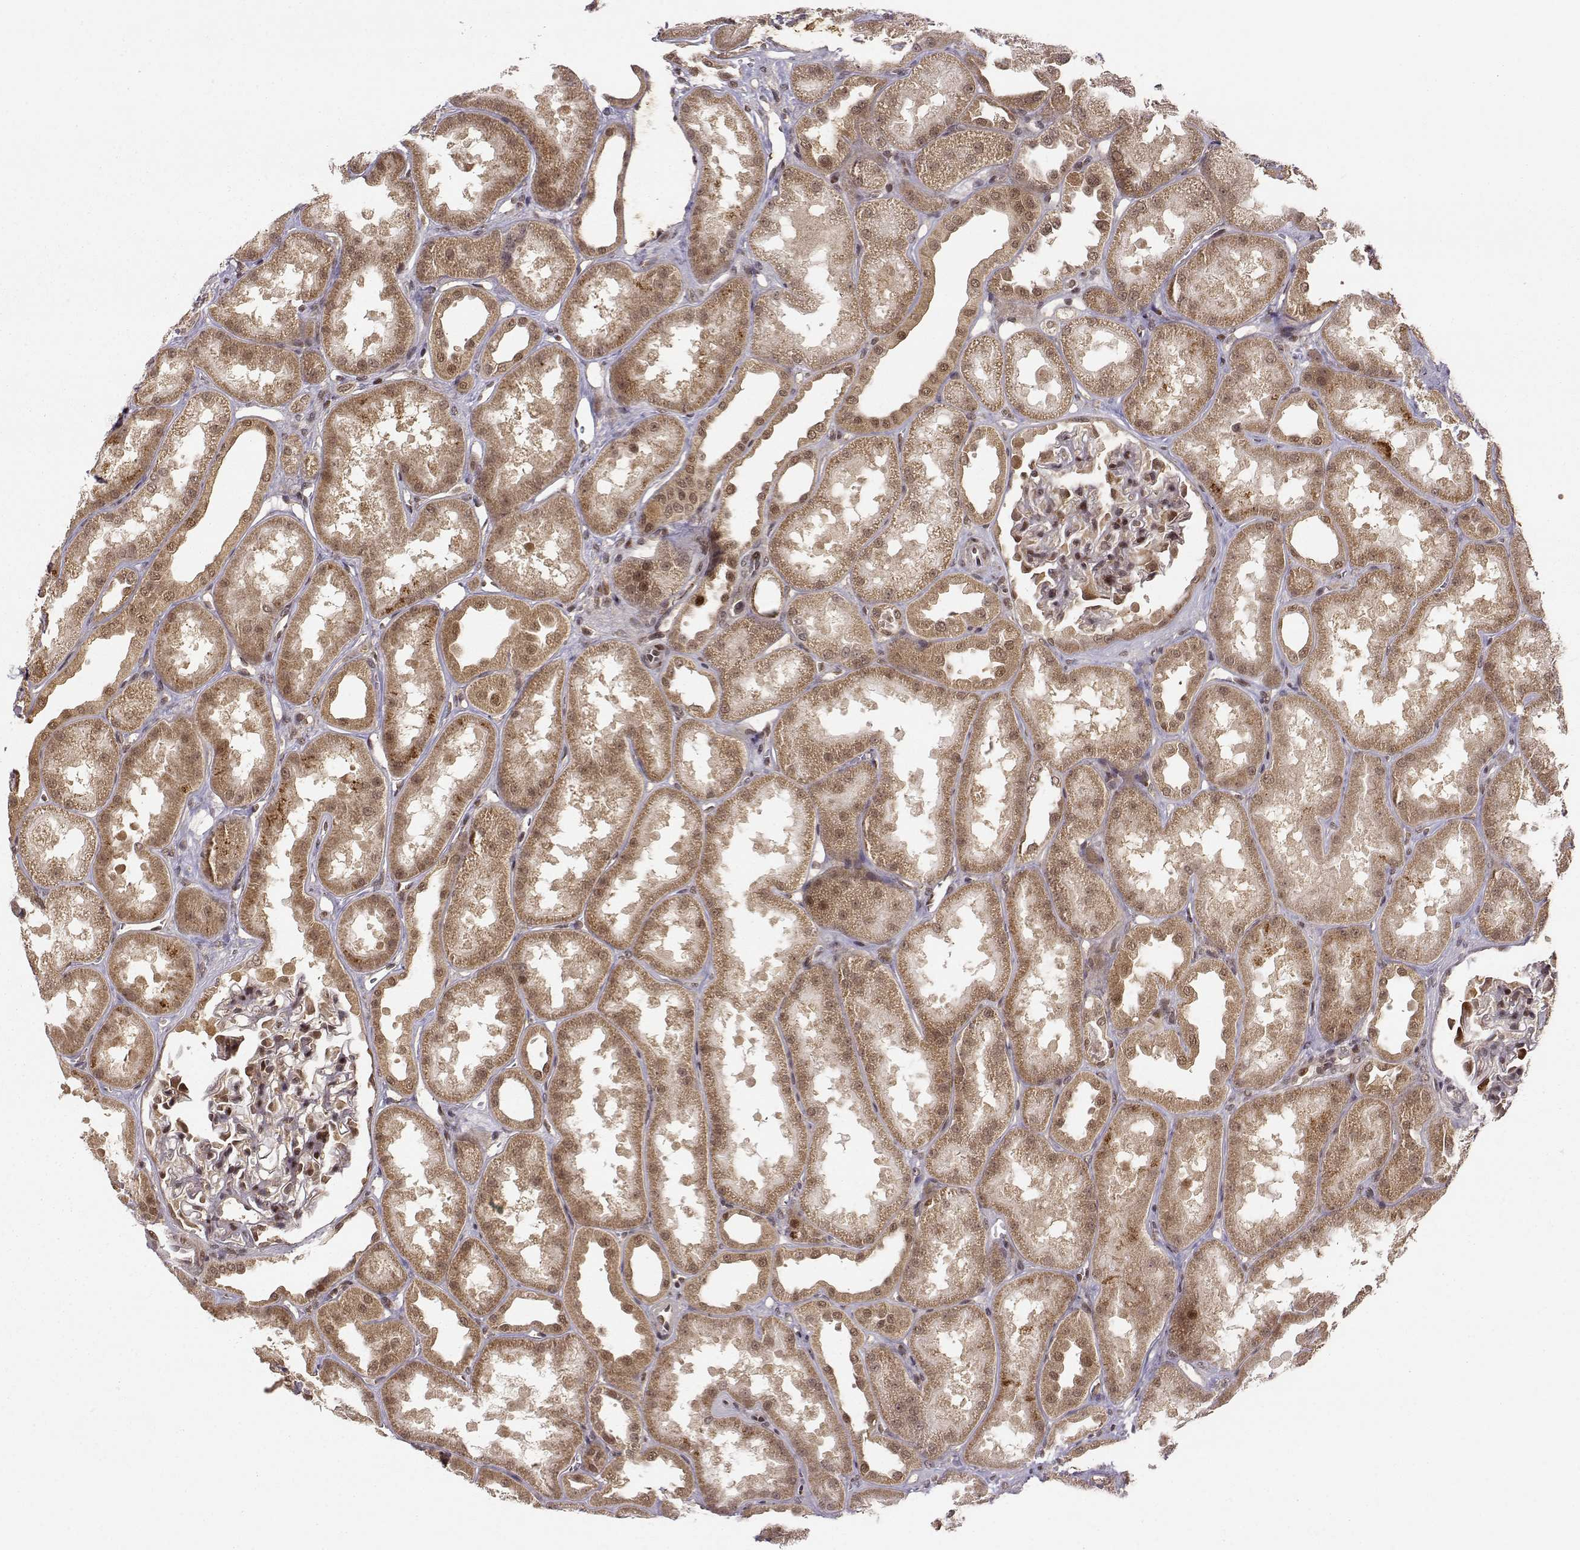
{"staining": {"intensity": "weak", "quantity": ">75%", "location": "cytoplasmic/membranous,nuclear"}, "tissue": "kidney", "cell_type": "Cells in glomeruli", "image_type": "normal", "snomed": [{"axis": "morphology", "description": "Normal tissue, NOS"}, {"axis": "topography", "description": "Kidney"}], "caption": "Human kidney stained with a brown dye displays weak cytoplasmic/membranous,nuclear positive expression in about >75% of cells in glomeruli.", "gene": "MAEA", "patient": {"sex": "male", "age": 61}}